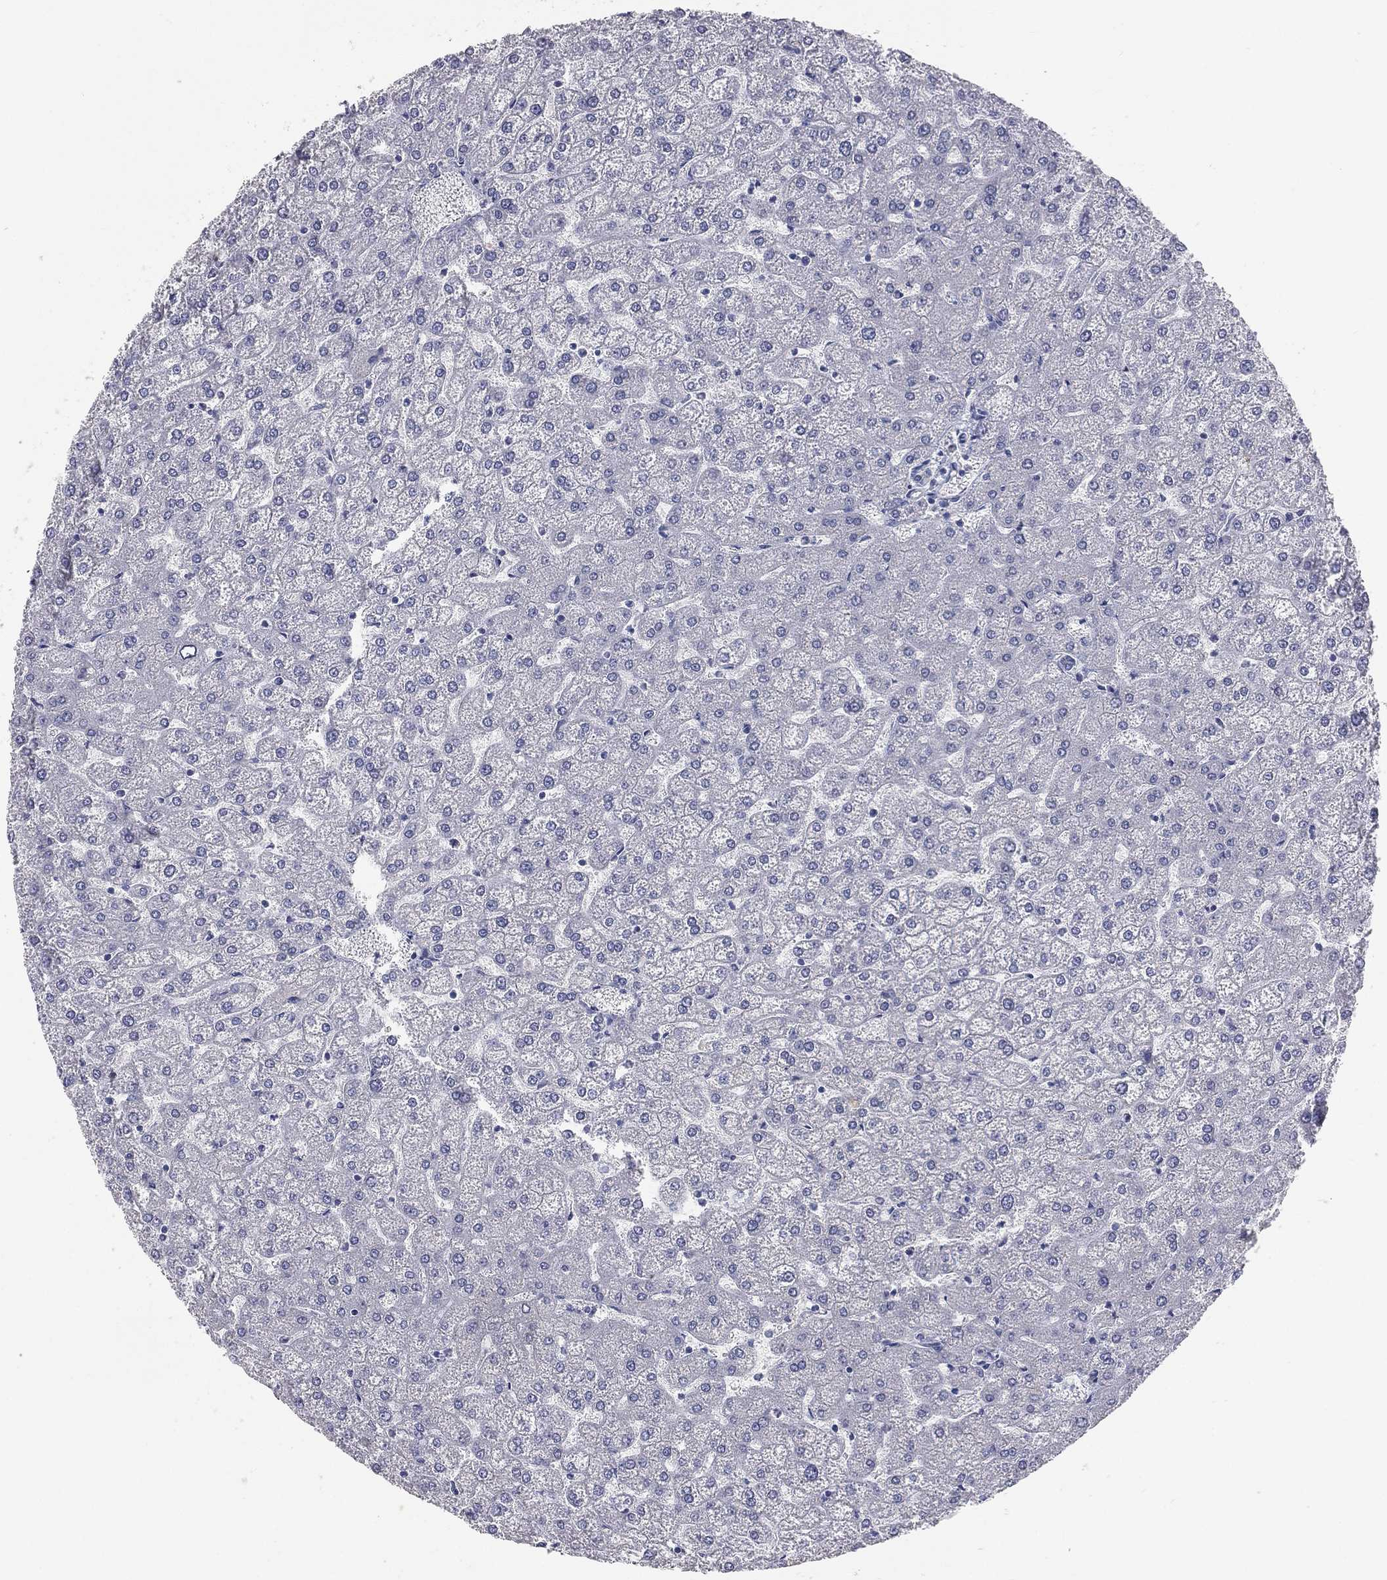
{"staining": {"intensity": "negative", "quantity": "none", "location": "none"}, "tissue": "liver", "cell_type": "Cholangiocytes", "image_type": "normal", "snomed": [{"axis": "morphology", "description": "Normal tissue, NOS"}, {"axis": "topography", "description": "Liver"}], "caption": "Immunohistochemistry of unremarkable liver demonstrates no positivity in cholangiocytes. Brightfield microscopy of immunohistochemistry (IHC) stained with DAB (3,3'-diaminobenzidine) (brown) and hematoxylin (blue), captured at high magnification.", "gene": "STK31", "patient": {"sex": "female", "age": 32}}